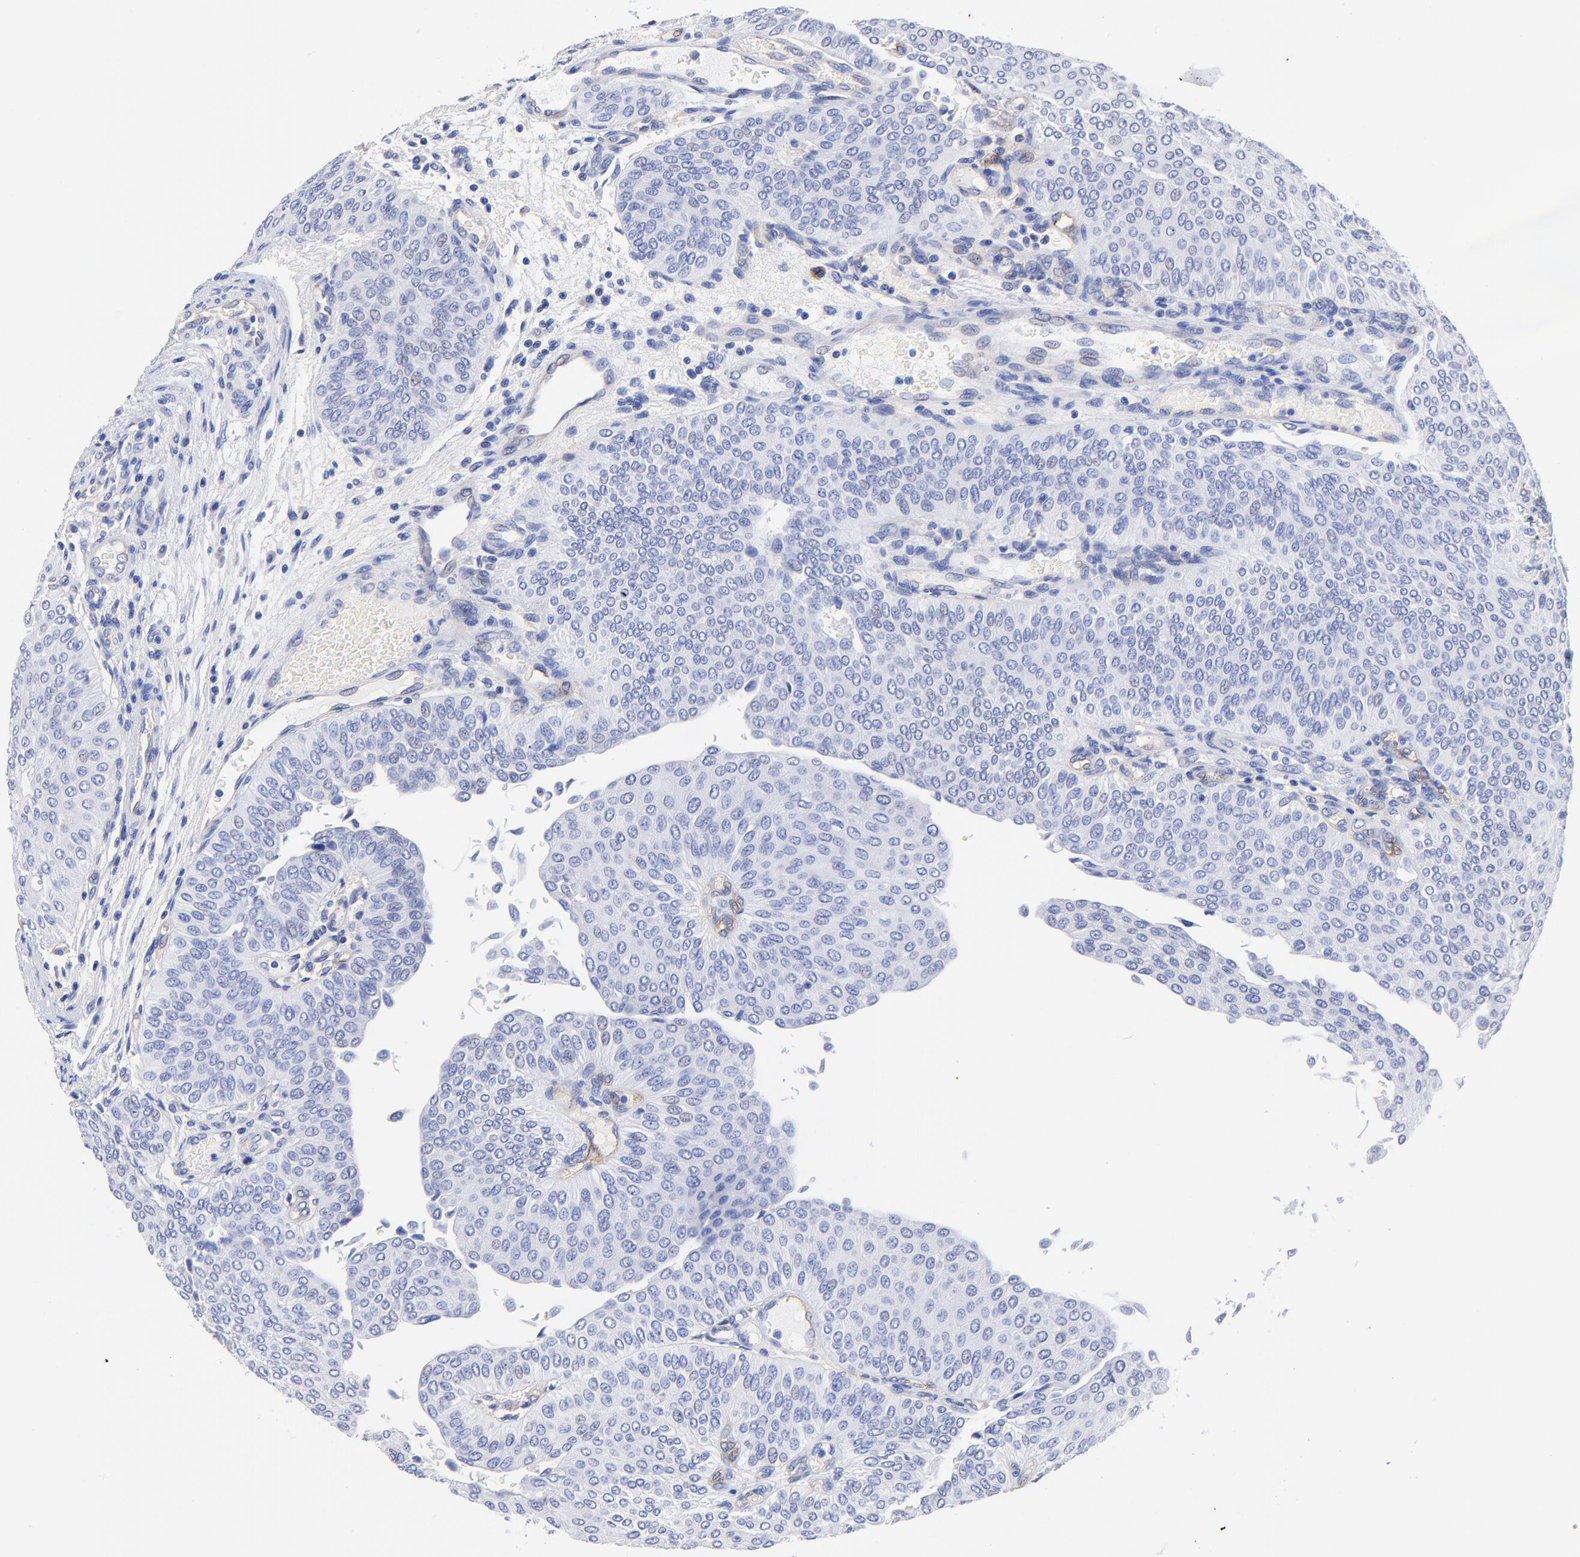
{"staining": {"intensity": "negative", "quantity": "none", "location": "none"}, "tissue": "urothelial cancer", "cell_type": "Tumor cells", "image_type": "cancer", "snomed": [{"axis": "morphology", "description": "Urothelial carcinoma, Low grade"}, {"axis": "topography", "description": "Urinary bladder"}], "caption": "The photomicrograph demonstrates no significant positivity in tumor cells of urothelial cancer. (Brightfield microscopy of DAB (3,3'-diaminobenzidine) immunohistochemistry at high magnification).", "gene": "SLC44A2", "patient": {"sex": "male", "age": 64}}